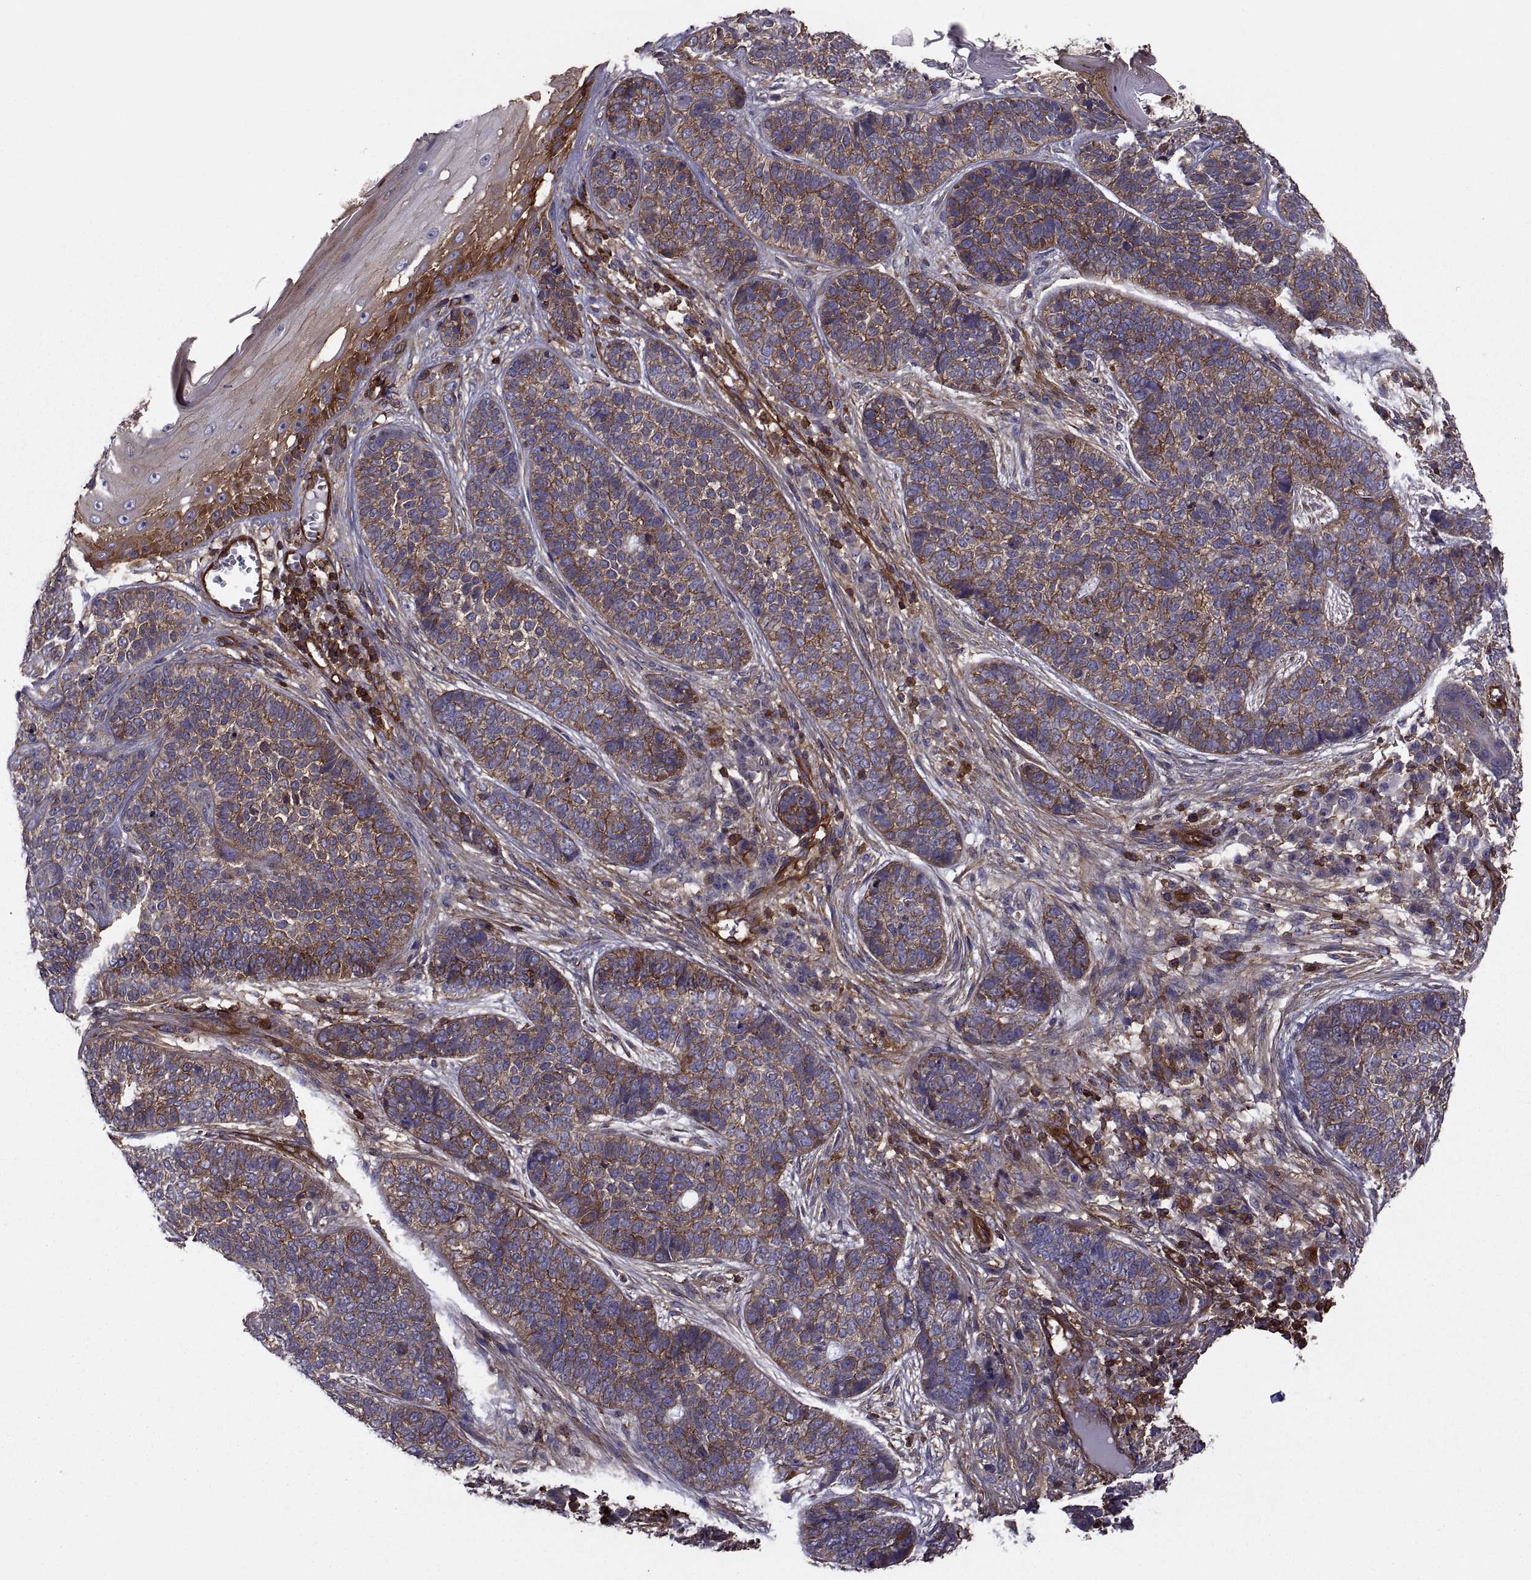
{"staining": {"intensity": "strong", "quantity": ">75%", "location": "cytoplasmic/membranous"}, "tissue": "skin cancer", "cell_type": "Tumor cells", "image_type": "cancer", "snomed": [{"axis": "morphology", "description": "Basal cell carcinoma"}, {"axis": "topography", "description": "Skin"}], "caption": "Protein expression analysis of human skin basal cell carcinoma reveals strong cytoplasmic/membranous positivity in approximately >75% of tumor cells.", "gene": "MYH9", "patient": {"sex": "female", "age": 69}}